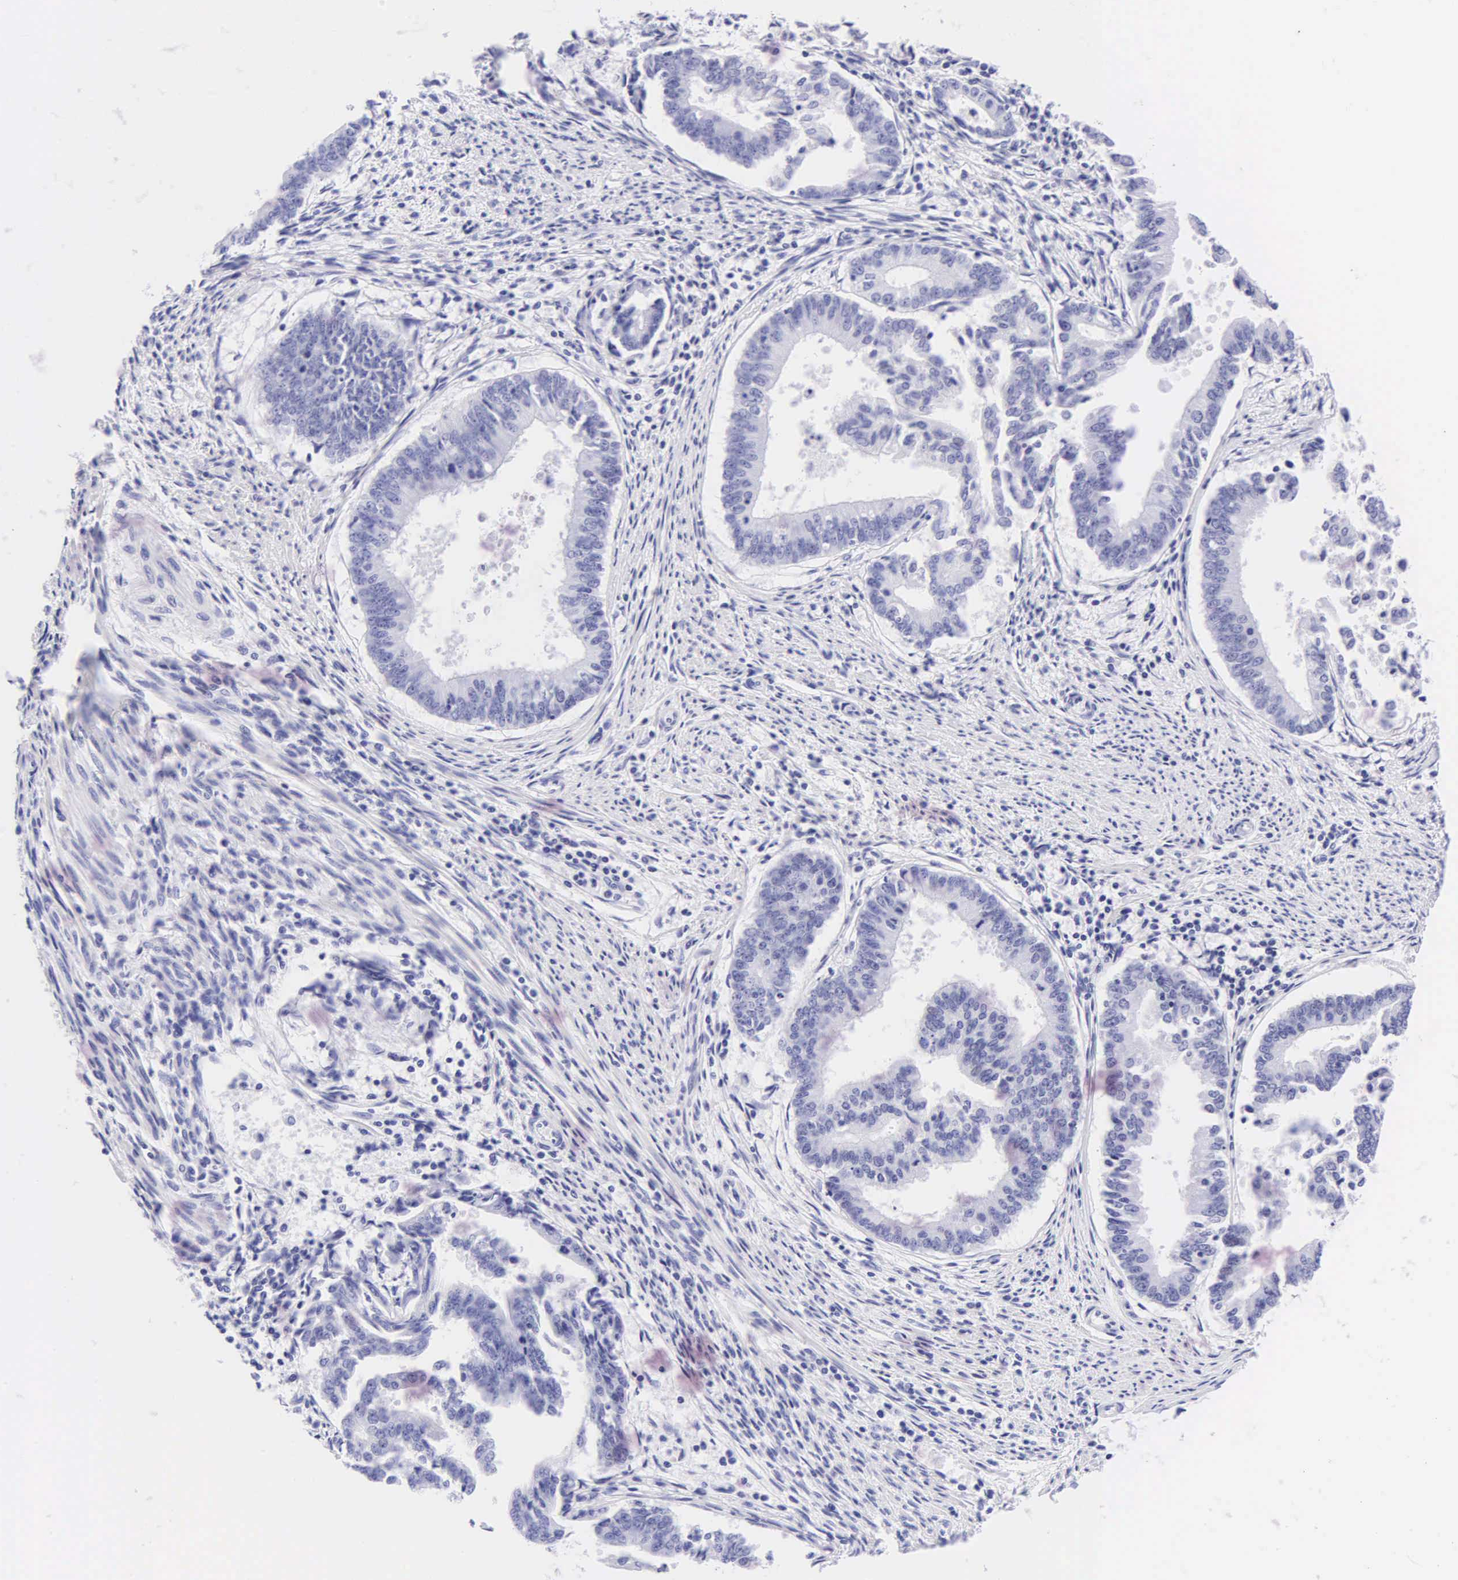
{"staining": {"intensity": "negative", "quantity": "none", "location": "none"}, "tissue": "endometrial cancer", "cell_type": "Tumor cells", "image_type": "cancer", "snomed": [{"axis": "morphology", "description": "Adenocarcinoma, NOS"}, {"axis": "topography", "description": "Endometrium"}], "caption": "High power microscopy histopathology image of an IHC photomicrograph of endometrial cancer (adenocarcinoma), revealing no significant staining in tumor cells. (Stains: DAB (3,3'-diaminobenzidine) IHC with hematoxylin counter stain, Microscopy: brightfield microscopy at high magnification).", "gene": "KRT20", "patient": {"sex": "female", "age": 63}}